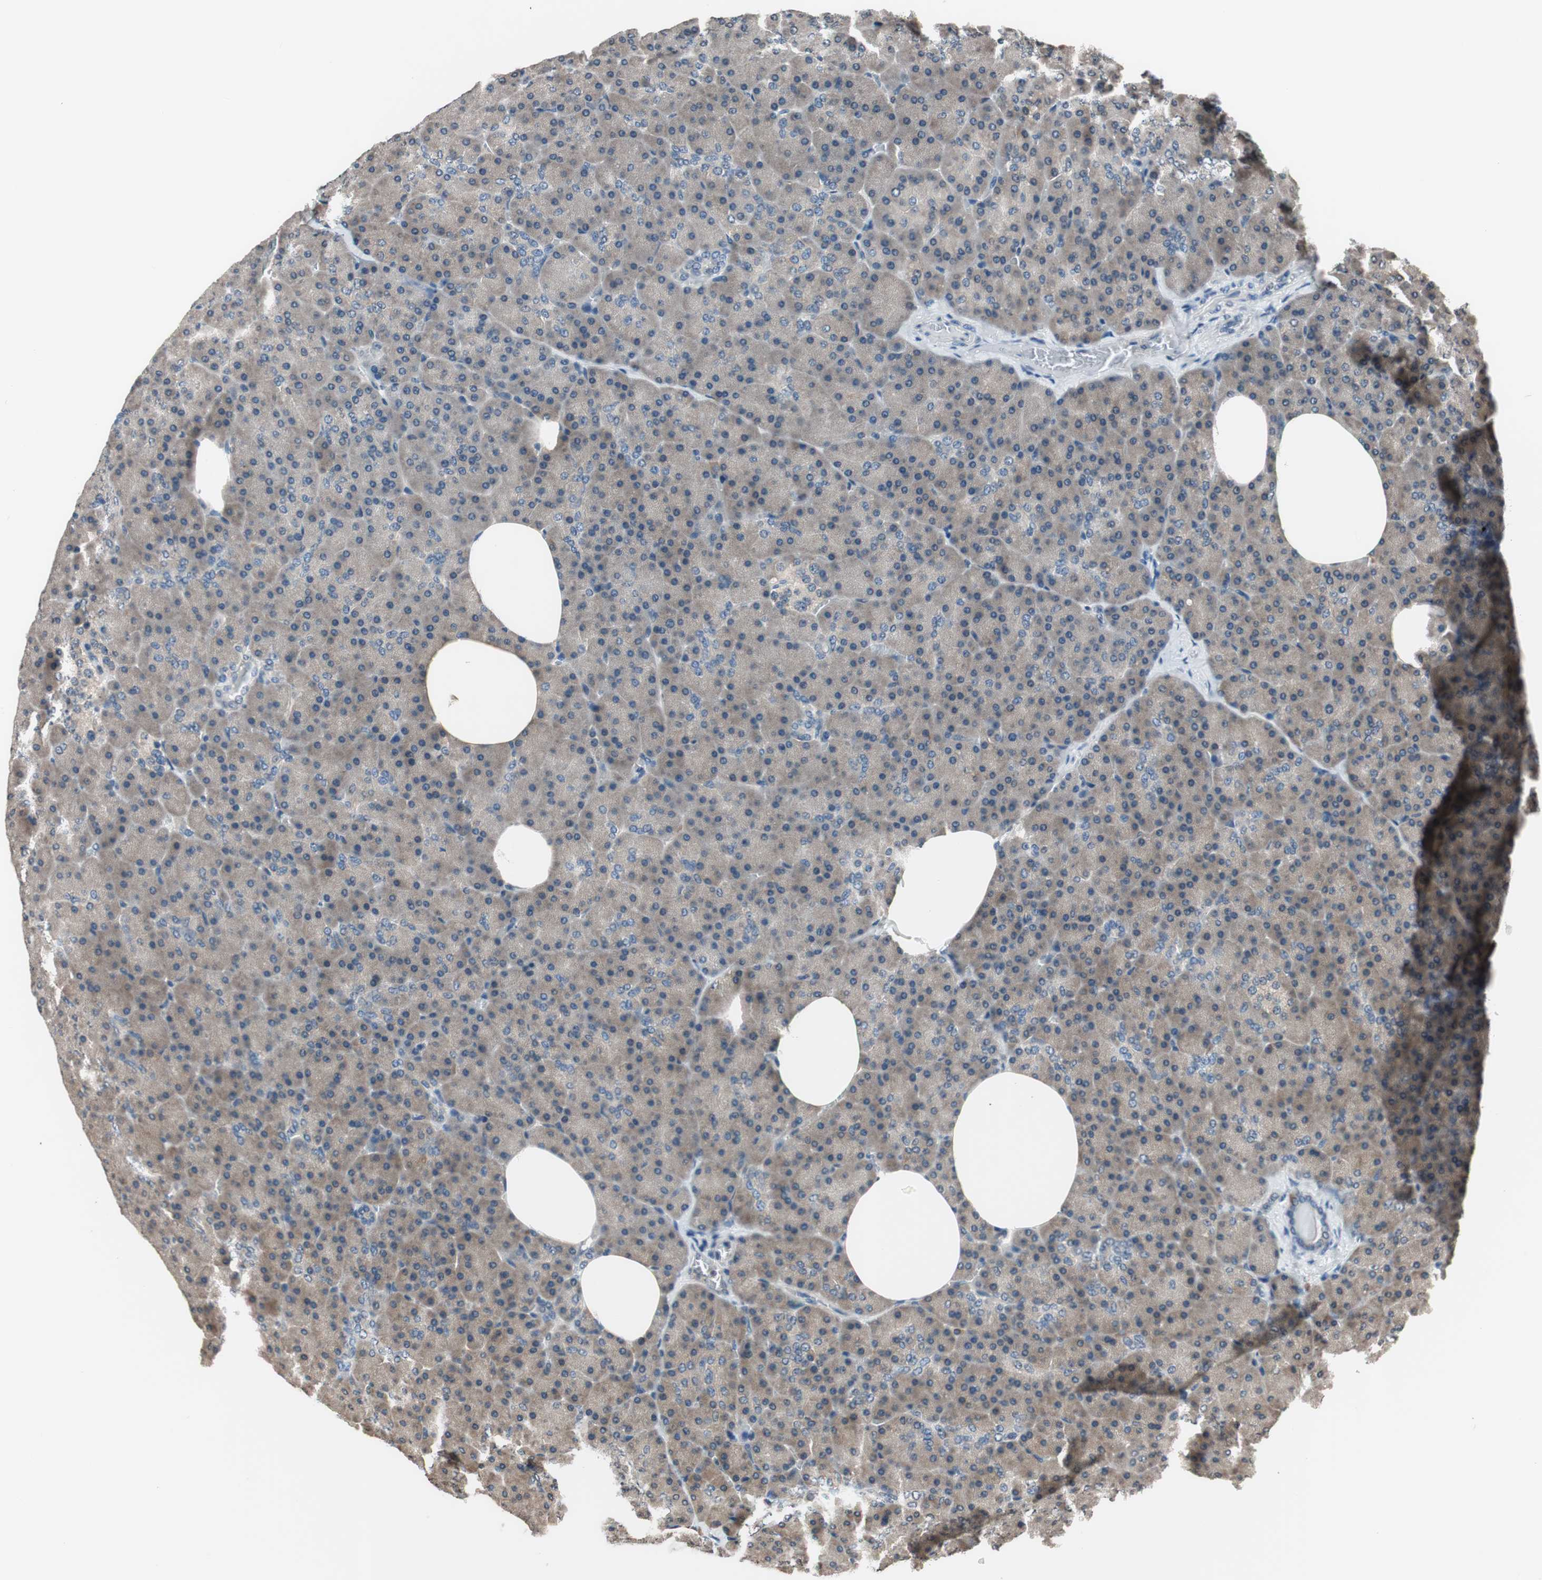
{"staining": {"intensity": "moderate", "quantity": "25%-75%", "location": "cytoplasmic/membranous"}, "tissue": "pancreas", "cell_type": "Exocrine glandular cells", "image_type": "normal", "snomed": [{"axis": "morphology", "description": "Normal tissue, NOS"}, {"axis": "topography", "description": "Pancreas"}], "caption": "Moderate cytoplasmic/membranous expression is seen in about 25%-75% of exocrine glandular cells in normal pancreas. (DAB = brown stain, brightfield microscopy at high magnification).", "gene": "GCLC", "patient": {"sex": "female", "age": 35}}